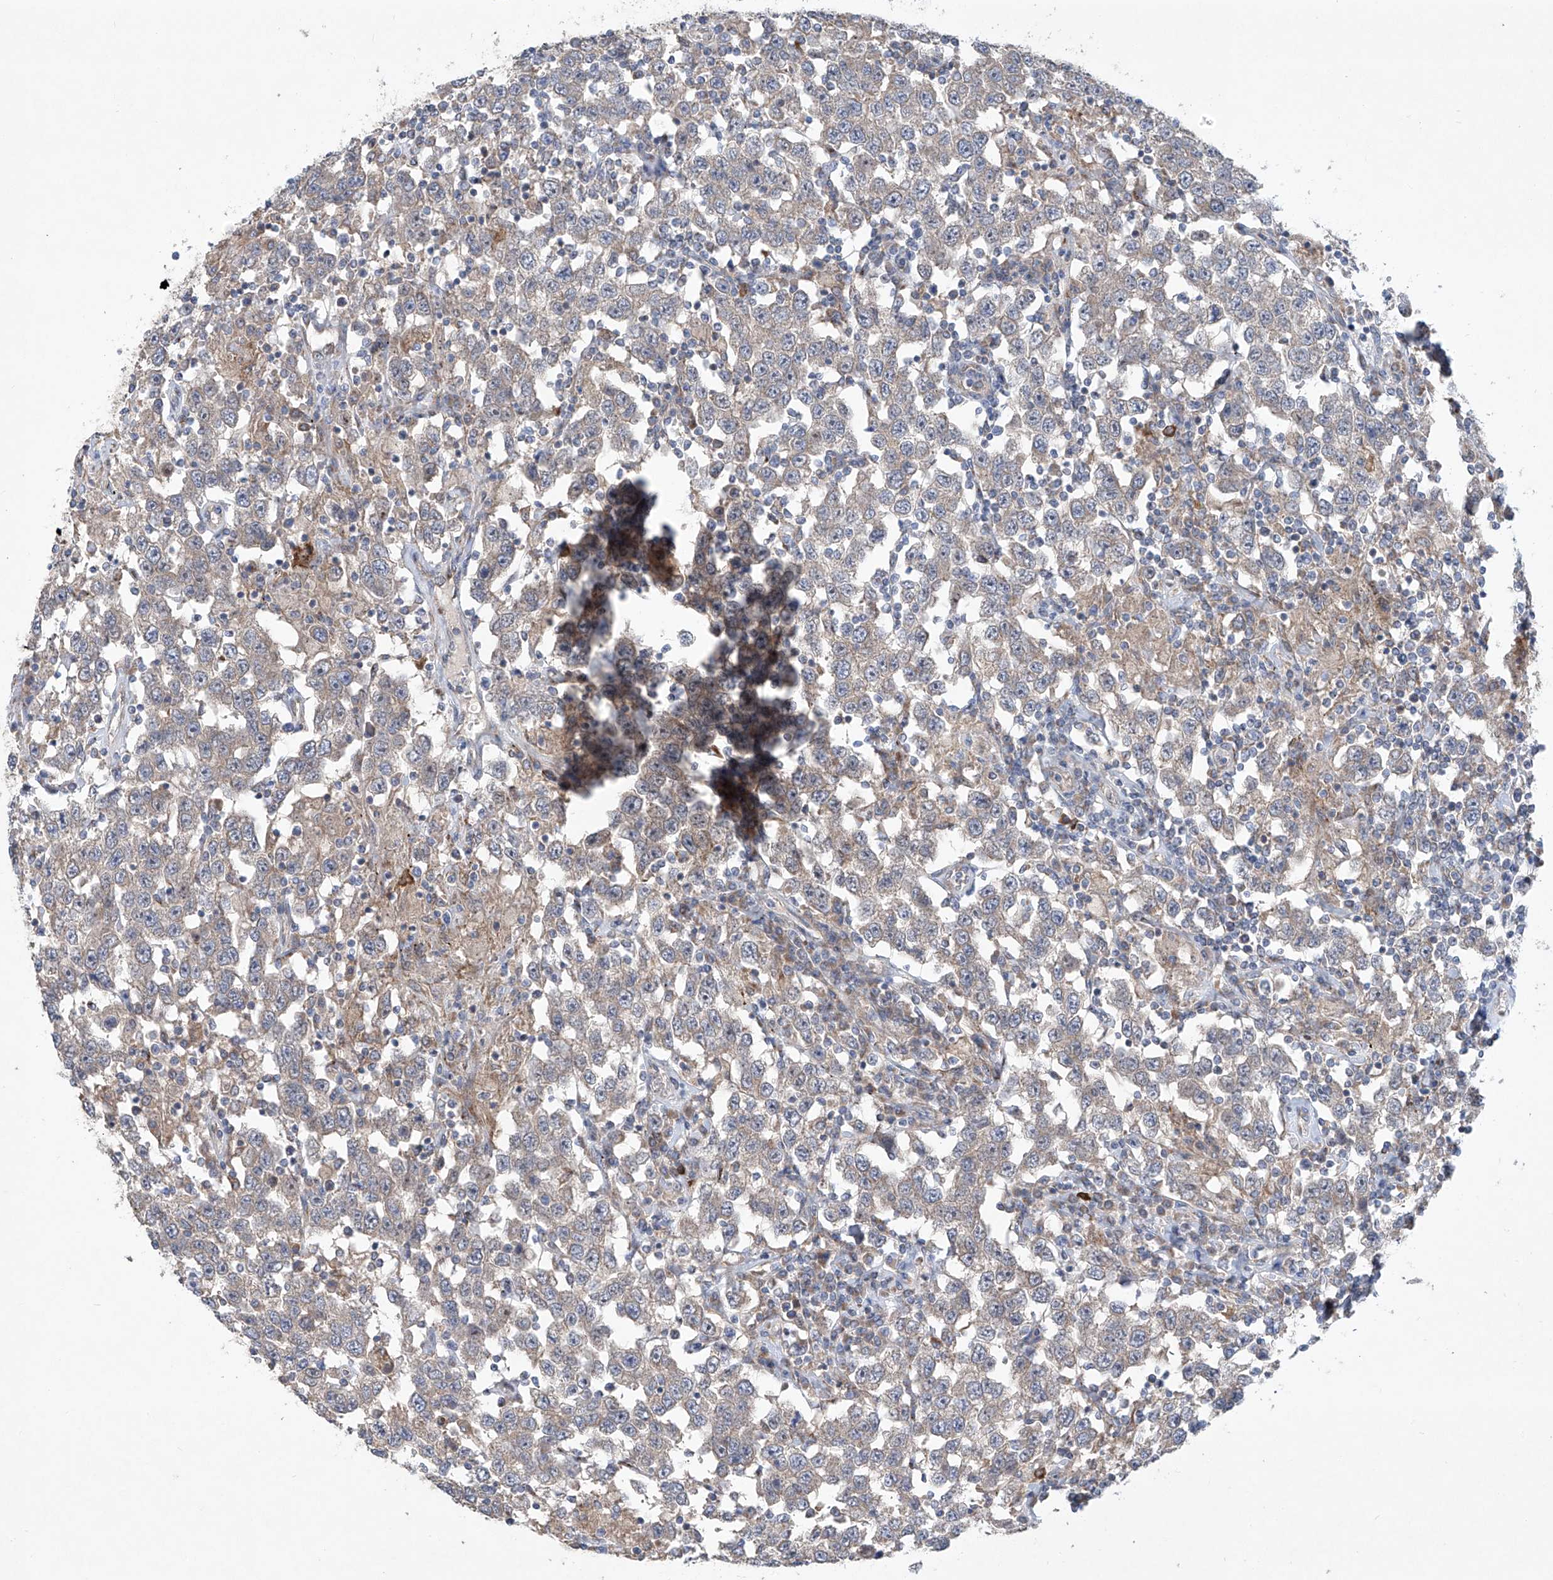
{"staining": {"intensity": "weak", "quantity": ">75%", "location": "cytoplasmic/membranous"}, "tissue": "testis cancer", "cell_type": "Tumor cells", "image_type": "cancer", "snomed": [{"axis": "morphology", "description": "Seminoma, NOS"}, {"axis": "topography", "description": "Testis"}], "caption": "Weak cytoplasmic/membranous staining is seen in about >75% of tumor cells in testis cancer (seminoma). (brown staining indicates protein expression, while blue staining denotes nuclei).", "gene": "KLC4", "patient": {"sex": "male", "age": 41}}